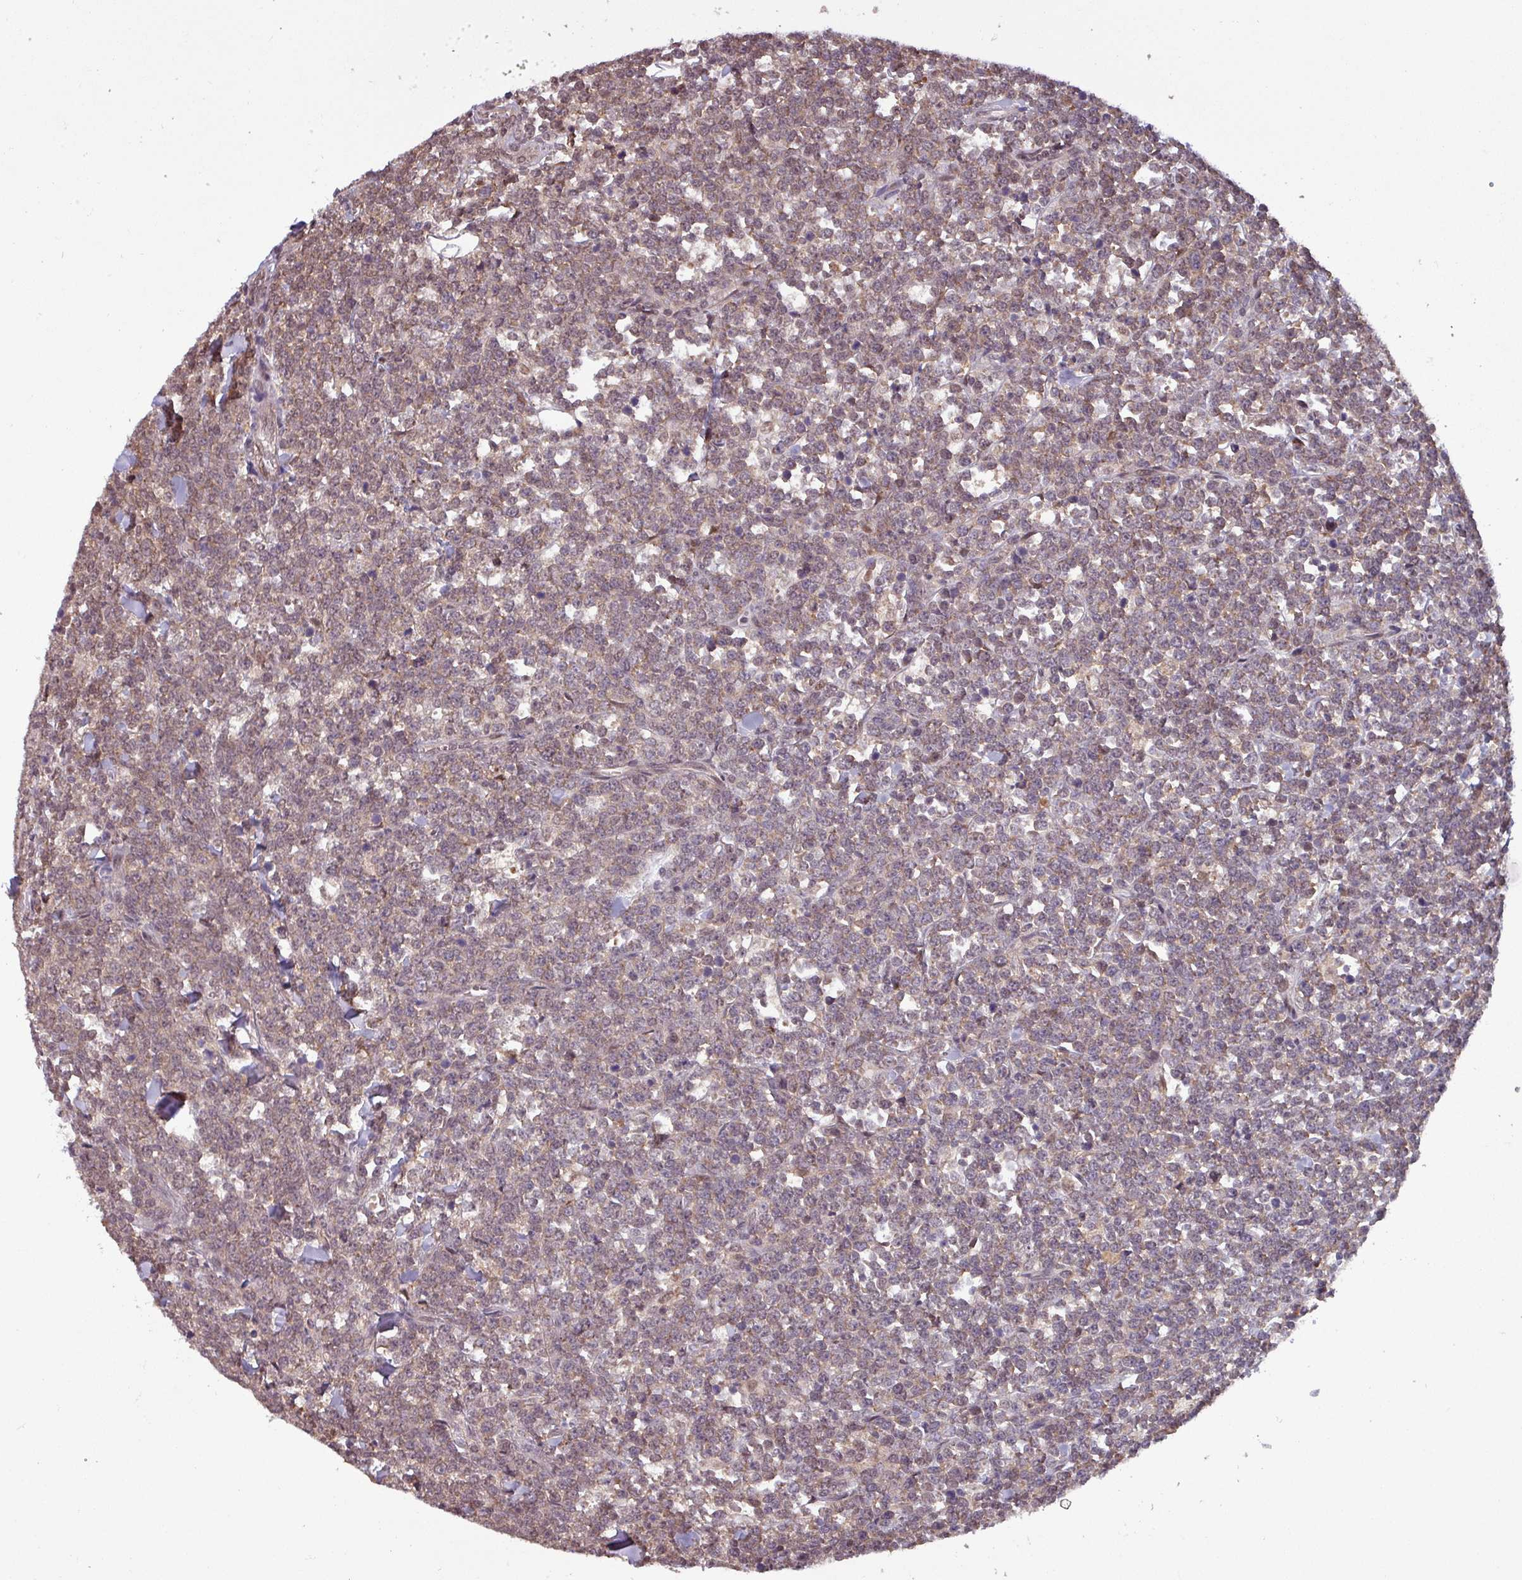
{"staining": {"intensity": "weak", "quantity": ">75%", "location": "cytoplasmic/membranous,nuclear"}, "tissue": "lymphoma", "cell_type": "Tumor cells", "image_type": "cancer", "snomed": [{"axis": "morphology", "description": "Malignant lymphoma, non-Hodgkin's type, High grade"}, {"axis": "topography", "description": "Small intestine"}, {"axis": "topography", "description": "Colon"}], "caption": "The micrograph displays a brown stain indicating the presence of a protein in the cytoplasmic/membranous and nuclear of tumor cells in lymphoma. Using DAB (3,3'-diaminobenzidine) (brown) and hematoxylin (blue) stains, captured at high magnification using brightfield microscopy.", "gene": "NOB1", "patient": {"sex": "male", "age": 8}}